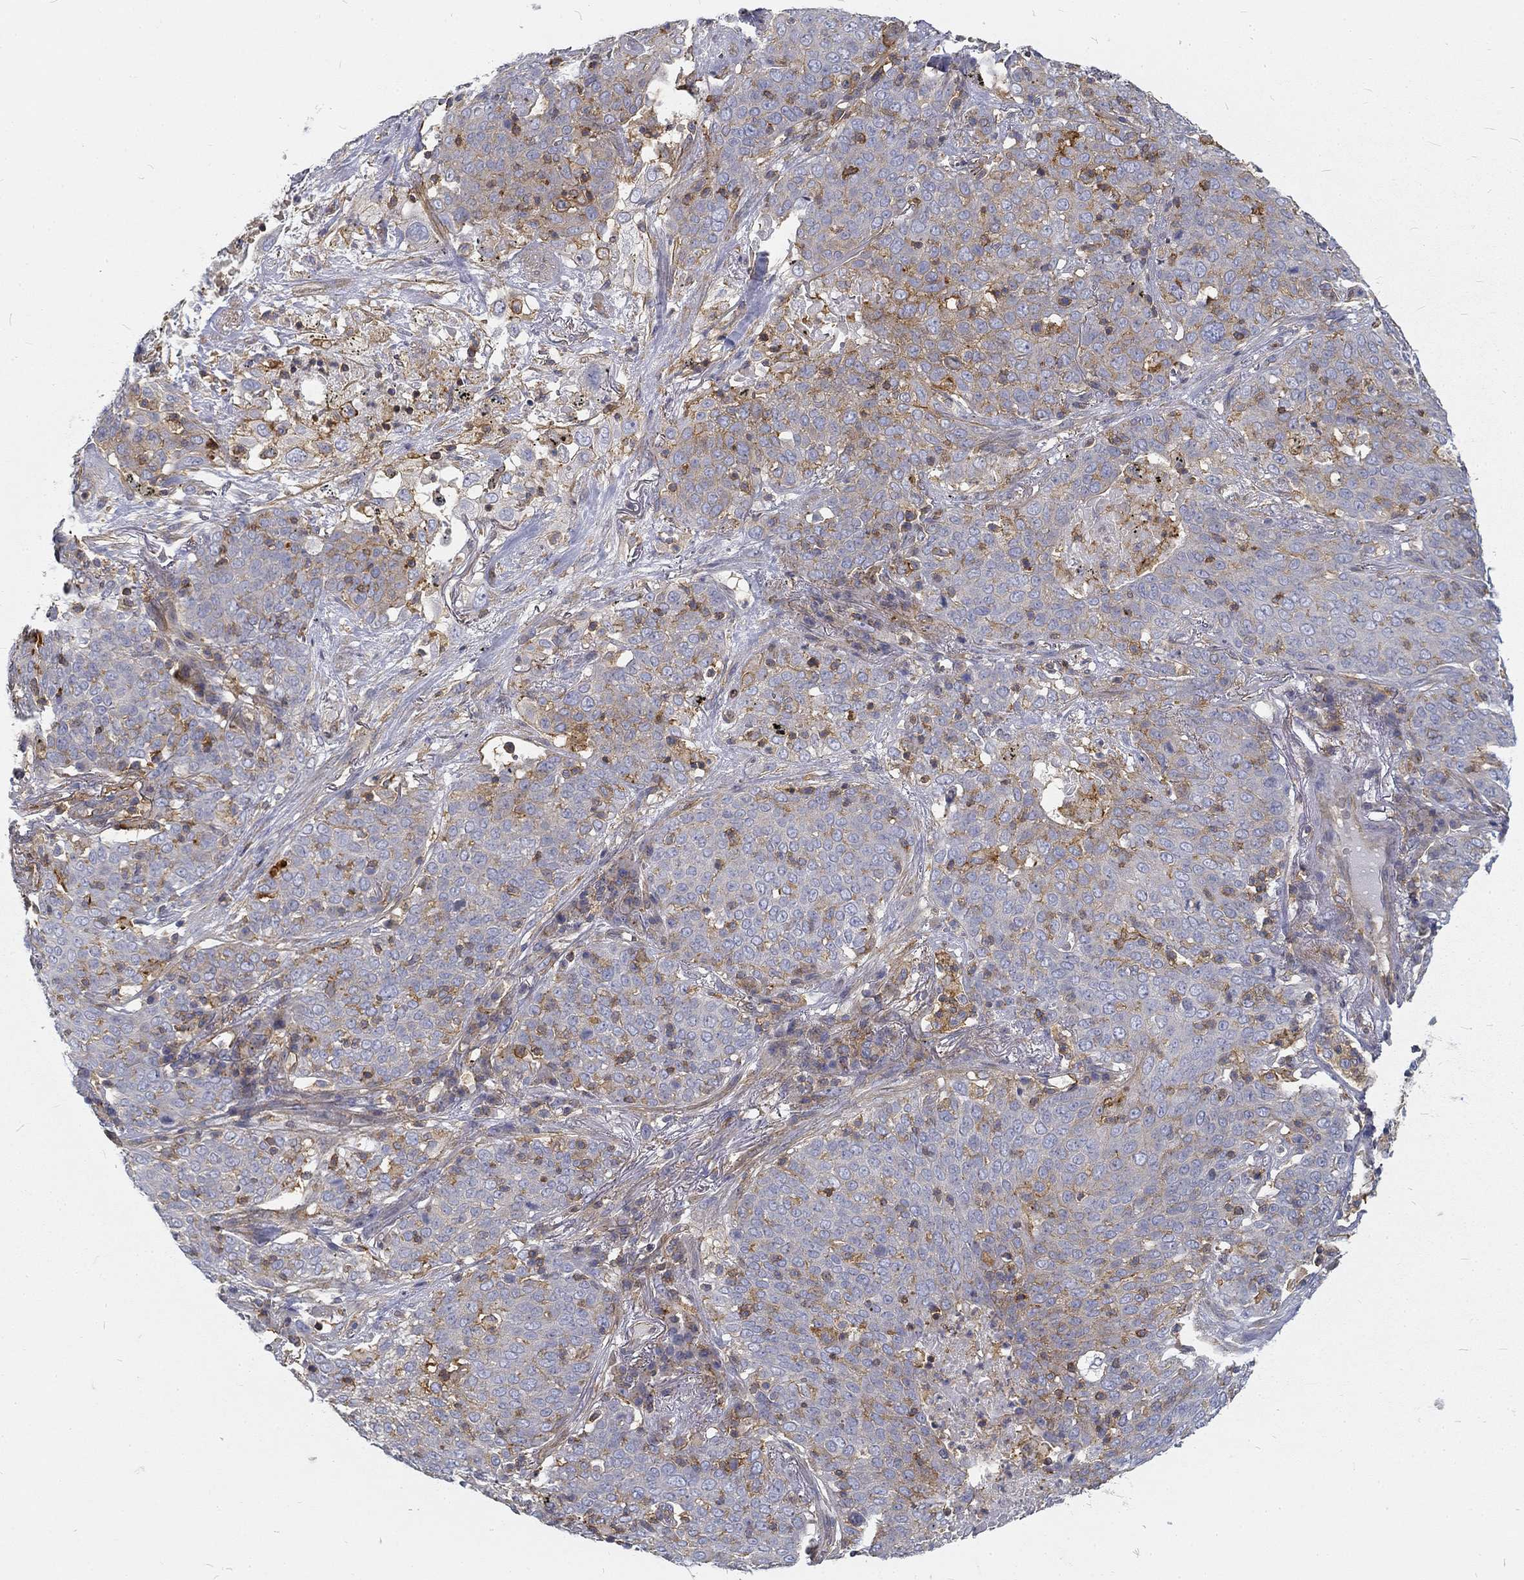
{"staining": {"intensity": "negative", "quantity": "none", "location": "none"}, "tissue": "lung cancer", "cell_type": "Tumor cells", "image_type": "cancer", "snomed": [{"axis": "morphology", "description": "Squamous cell carcinoma, NOS"}, {"axis": "topography", "description": "Lung"}], "caption": "Protein analysis of lung cancer exhibits no significant positivity in tumor cells.", "gene": "MTMR11", "patient": {"sex": "male", "age": 82}}